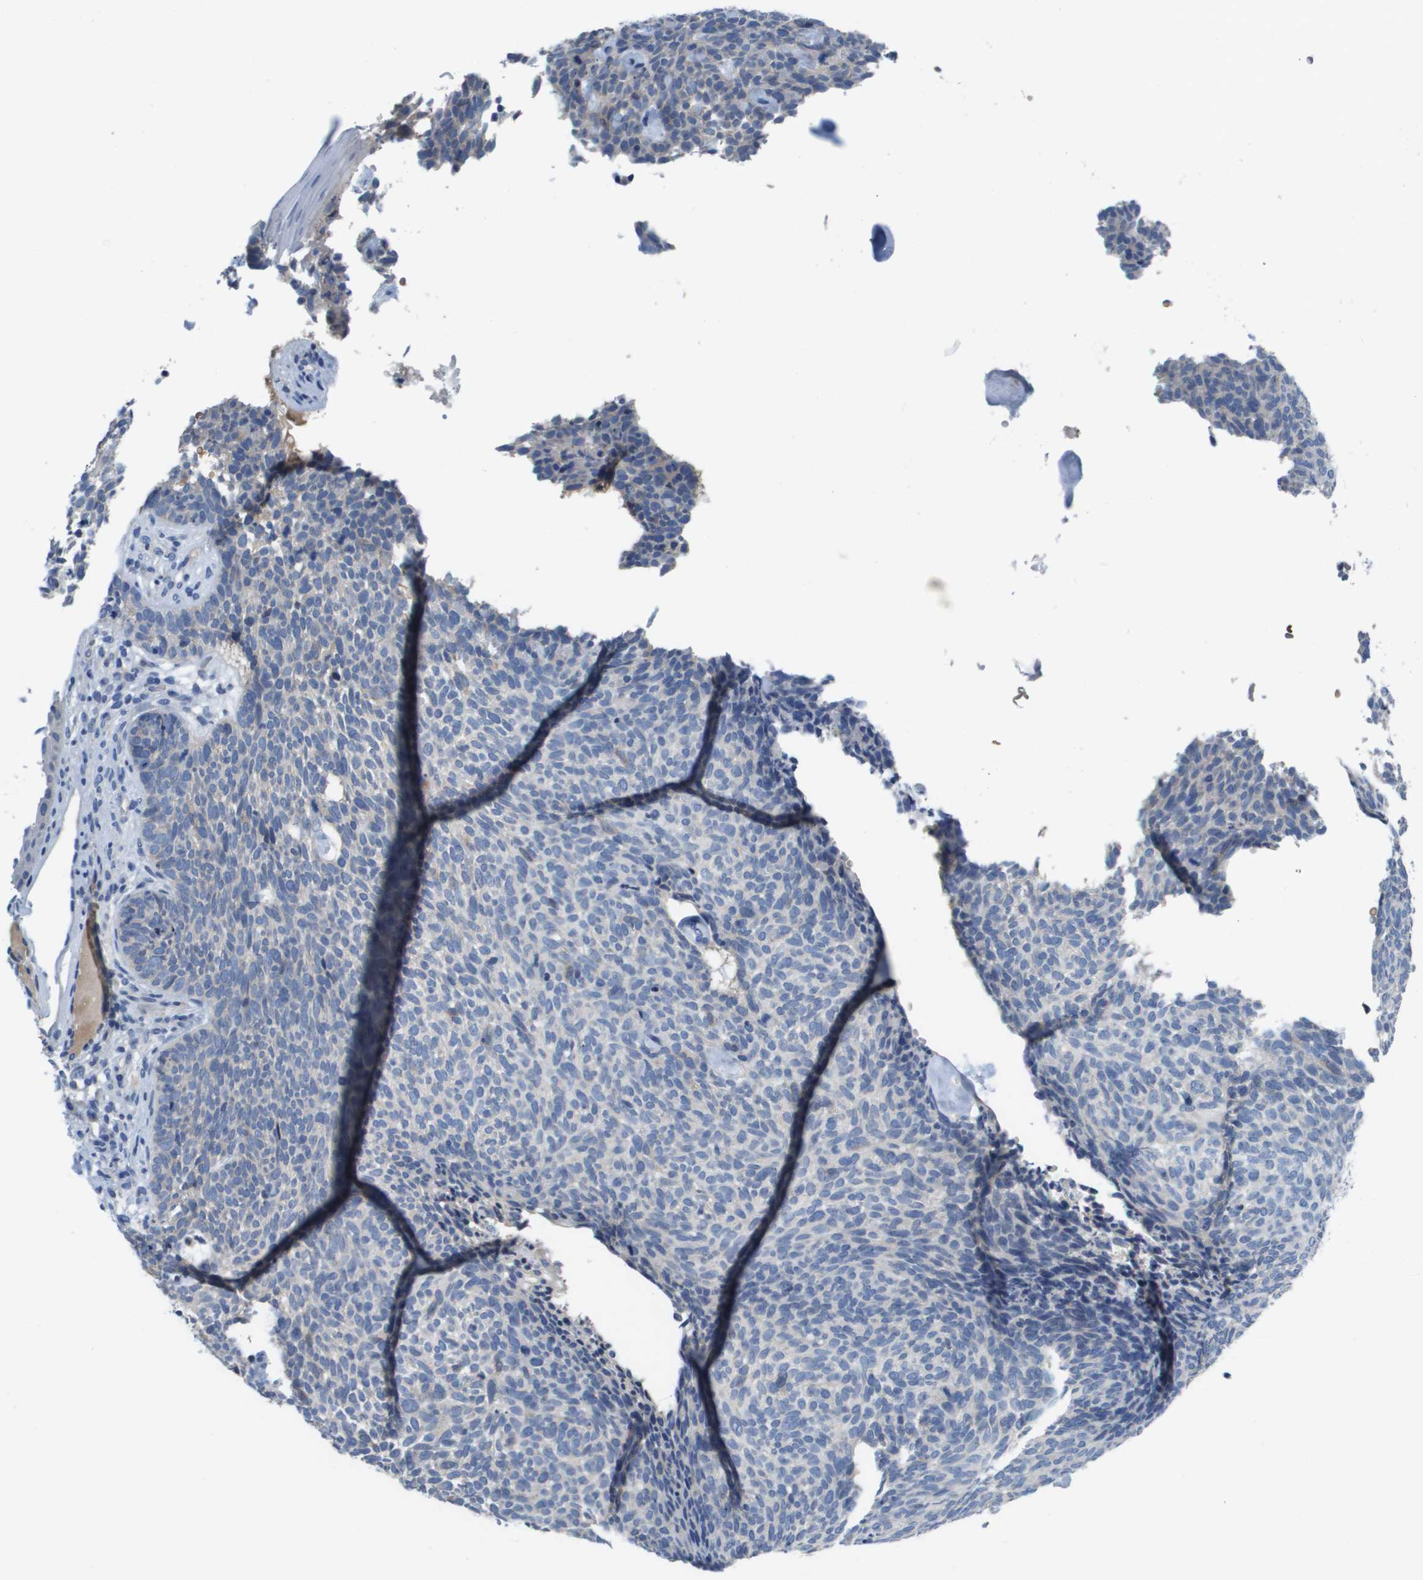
{"staining": {"intensity": "negative", "quantity": "none", "location": "none"}, "tissue": "skin cancer", "cell_type": "Tumor cells", "image_type": "cancer", "snomed": [{"axis": "morphology", "description": "Basal cell carcinoma"}, {"axis": "topography", "description": "Skin"}], "caption": "Tumor cells are negative for protein expression in human basal cell carcinoma (skin). Brightfield microscopy of IHC stained with DAB (3,3'-diaminobenzidine) (brown) and hematoxylin (blue), captured at high magnification.", "gene": "NCS1", "patient": {"sex": "female", "age": 84}}